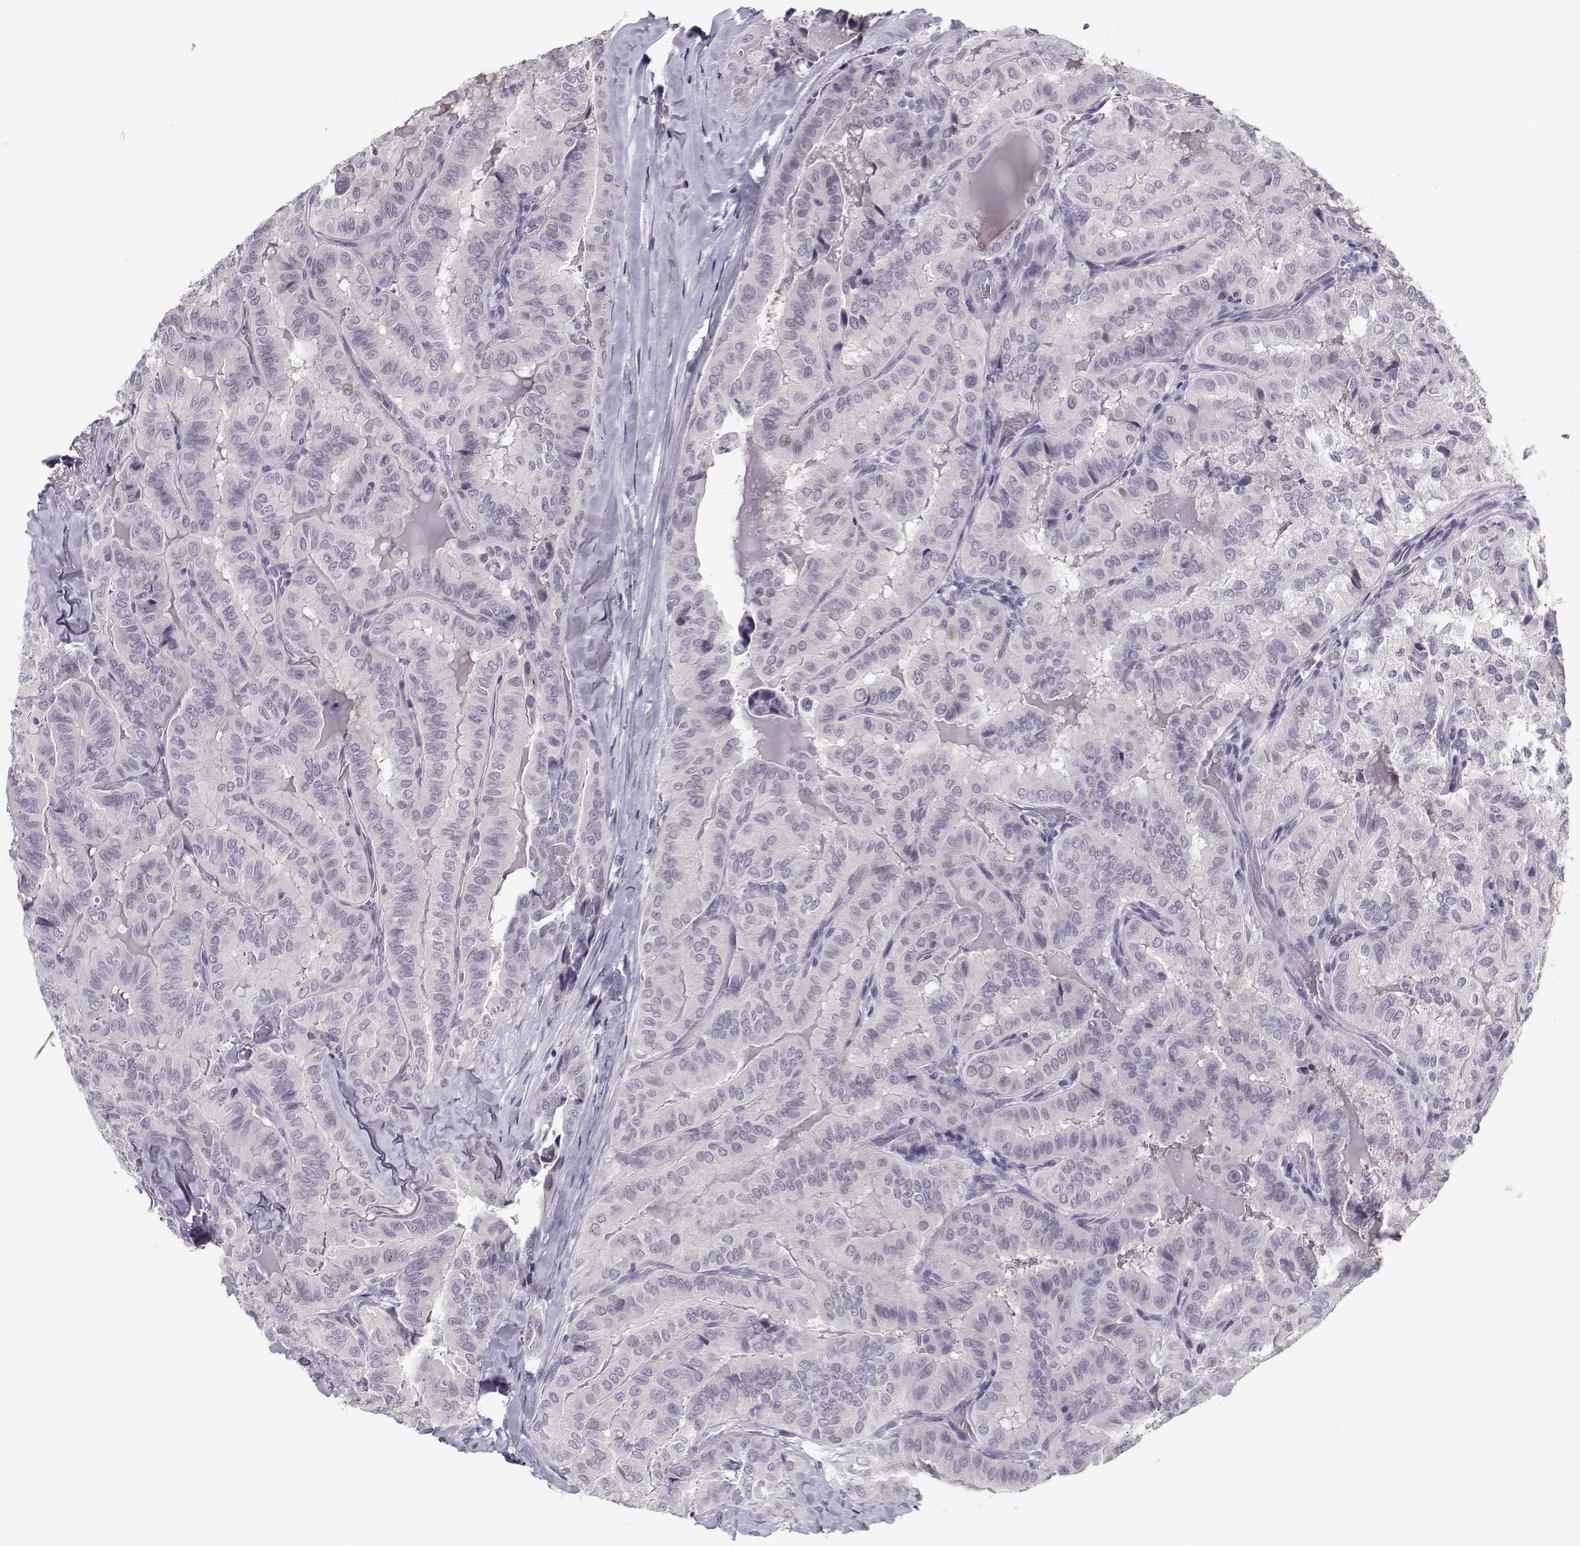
{"staining": {"intensity": "negative", "quantity": "none", "location": "none"}, "tissue": "thyroid cancer", "cell_type": "Tumor cells", "image_type": "cancer", "snomed": [{"axis": "morphology", "description": "Papillary adenocarcinoma, NOS"}, {"axis": "topography", "description": "Thyroid gland"}], "caption": "Immunohistochemistry of human thyroid cancer reveals no staining in tumor cells.", "gene": "CFAP77", "patient": {"sex": "female", "age": 68}}